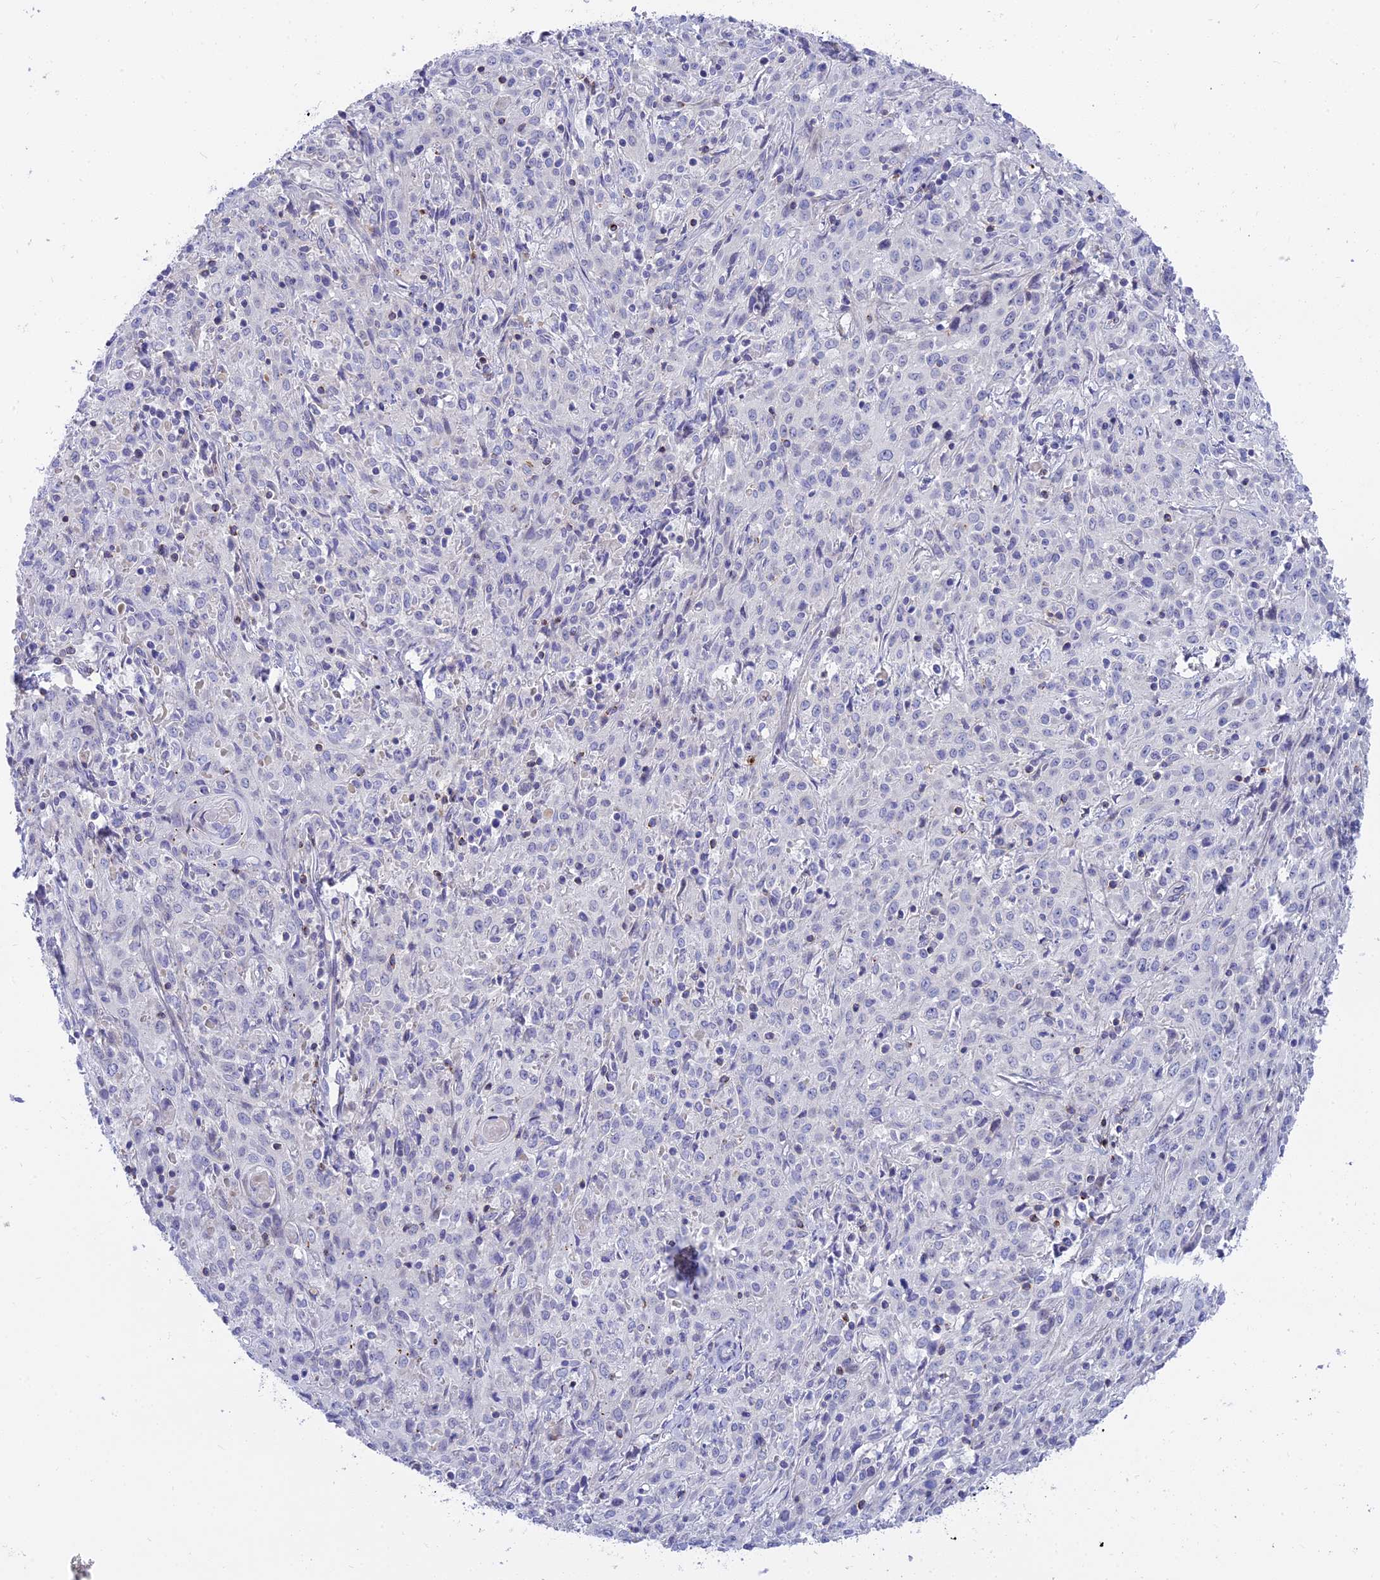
{"staining": {"intensity": "negative", "quantity": "none", "location": "none"}, "tissue": "cervical cancer", "cell_type": "Tumor cells", "image_type": "cancer", "snomed": [{"axis": "morphology", "description": "Squamous cell carcinoma, NOS"}, {"axis": "topography", "description": "Cervix"}], "caption": "The immunohistochemistry (IHC) micrograph has no significant positivity in tumor cells of cervical cancer (squamous cell carcinoma) tissue.", "gene": "MBD3L1", "patient": {"sex": "female", "age": 57}}